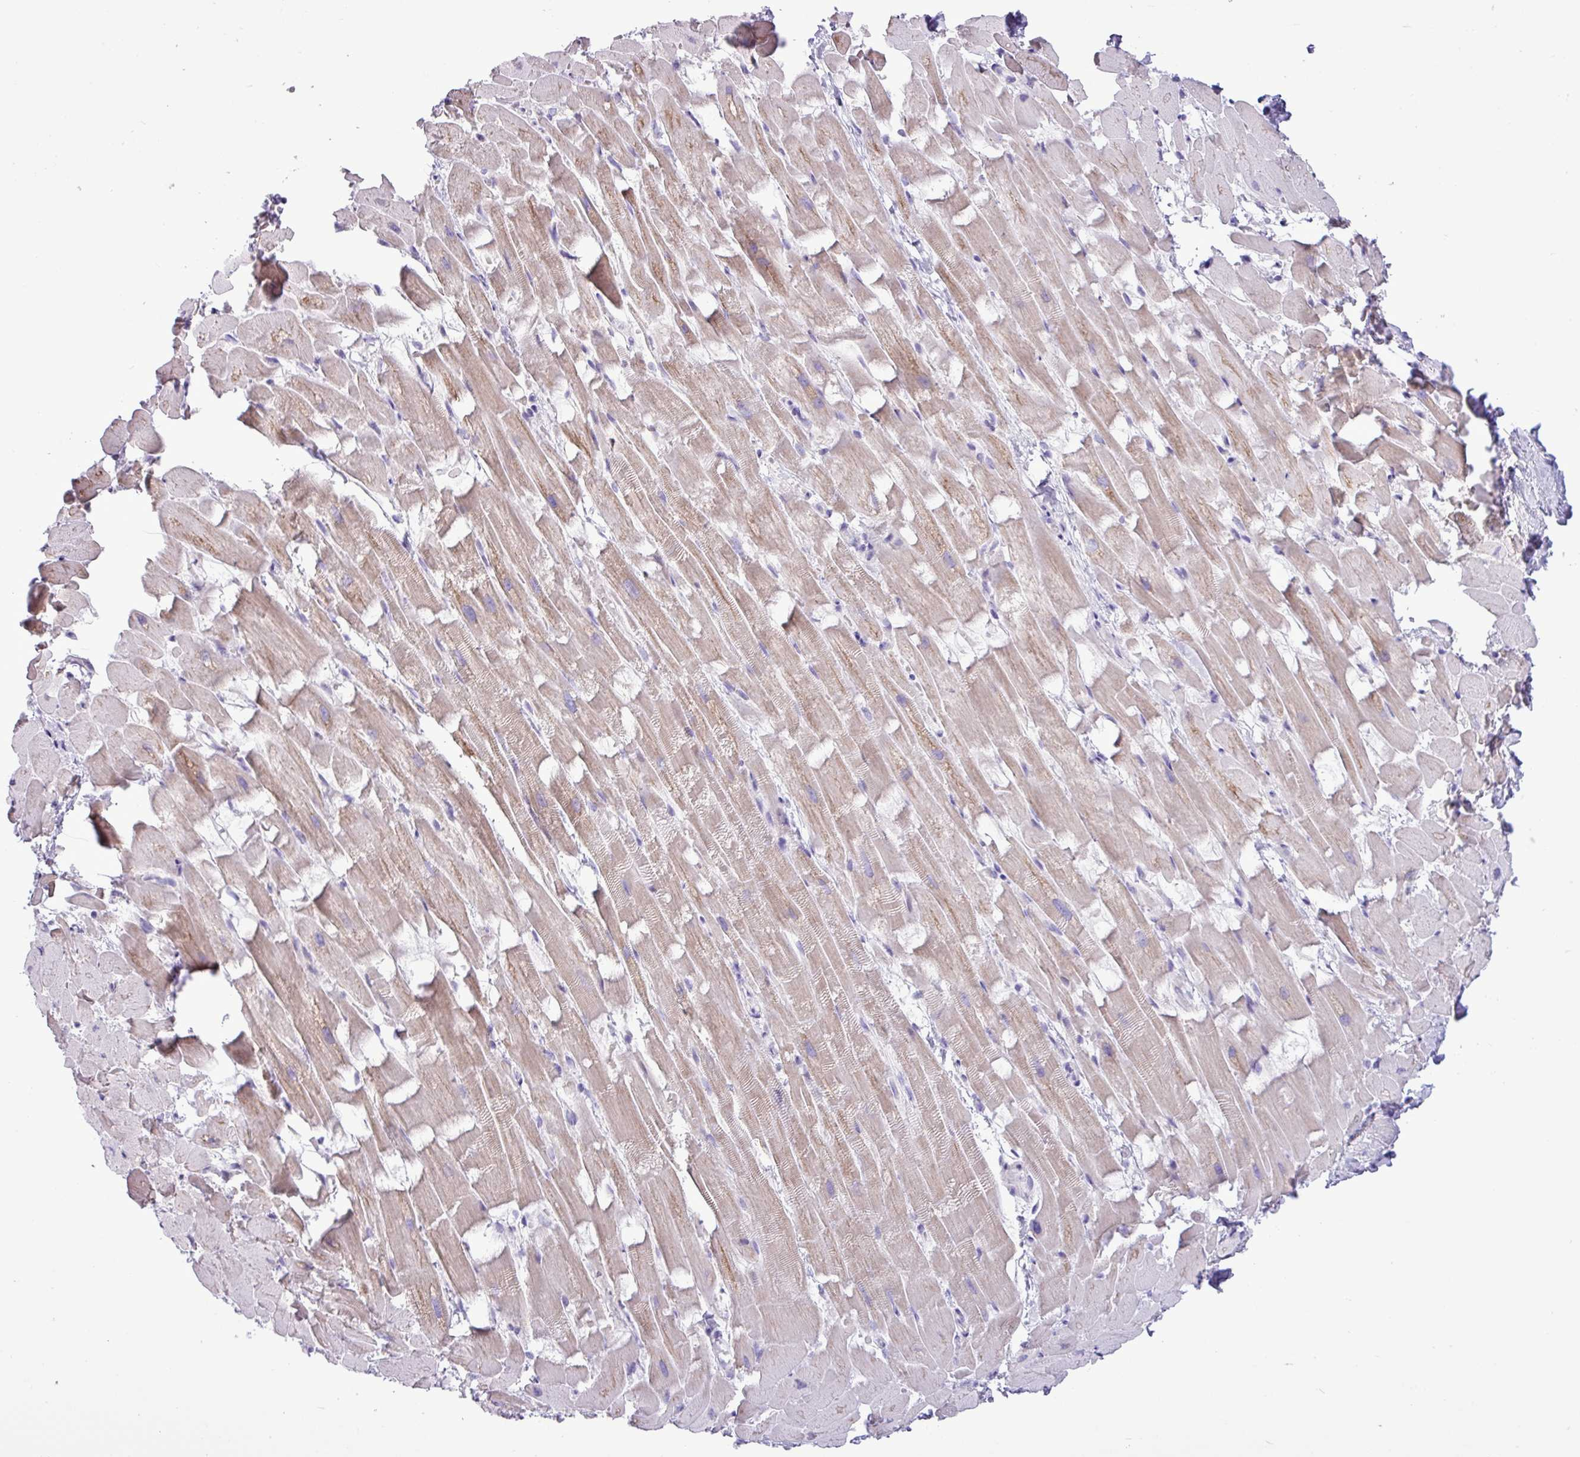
{"staining": {"intensity": "moderate", "quantity": "25%-75%", "location": "cytoplasmic/membranous"}, "tissue": "heart muscle", "cell_type": "Cardiomyocytes", "image_type": "normal", "snomed": [{"axis": "morphology", "description": "Normal tissue, NOS"}, {"axis": "topography", "description": "Heart"}], "caption": "The micrograph exhibits staining of normal heart muscle, revealing moderate cytoplasmic/membranous protein staining (brown color) within cardiomyocytes. The protein is shown in brown color, while the nuclei are stained blue.", "gene": "ALDH3A1", "patient": {"sex": "male", "age": 37}}